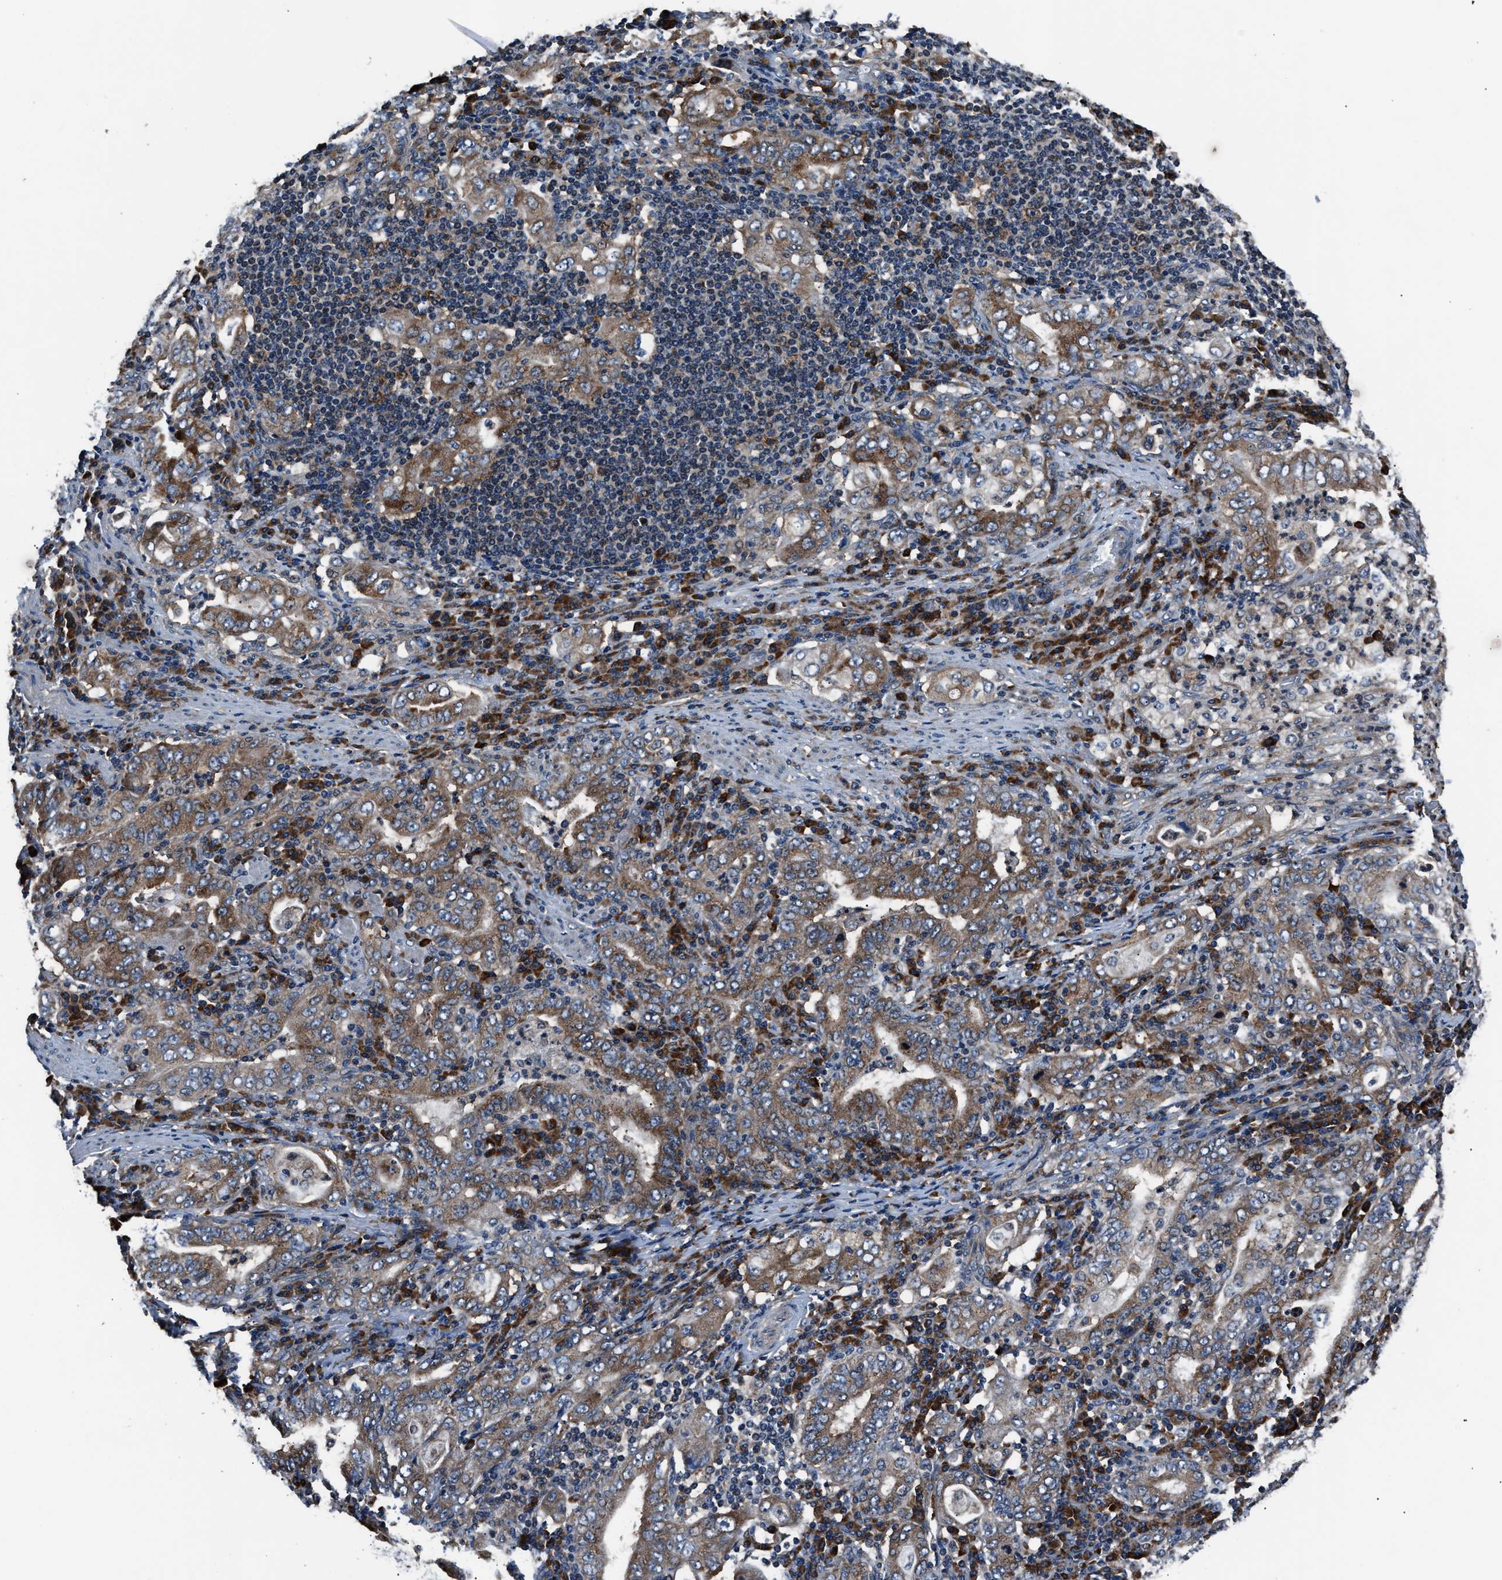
{"staining": {"intensity": "moderate", "quantity": ">75%", "location": "cytoplasmic/membranous"}, "tissue": "stomach cancer", "cell_type": "Tumor cells", "image_type": "cancer", "snomed": [{"axis": "morphology", "description": "Normal tissue, NOS"}, {"axis": "morphology", "description": "Adenocarcinoma, NOS"}, {"axis": "topography", "description": "Esophagus"}, {"axis": "topography", "description": "Stomach, upper"}, {"axis": "topography", "description": "Peripheral nerve tissue"}], "caption": "This image exhibits IHC staining of human stomach cancer, with medium moderate cytoplasmic/membranous staining in about >75% of tumor cells.", "gene": "IMPDH2", "patient": {"sex": "male", "age": 62}}